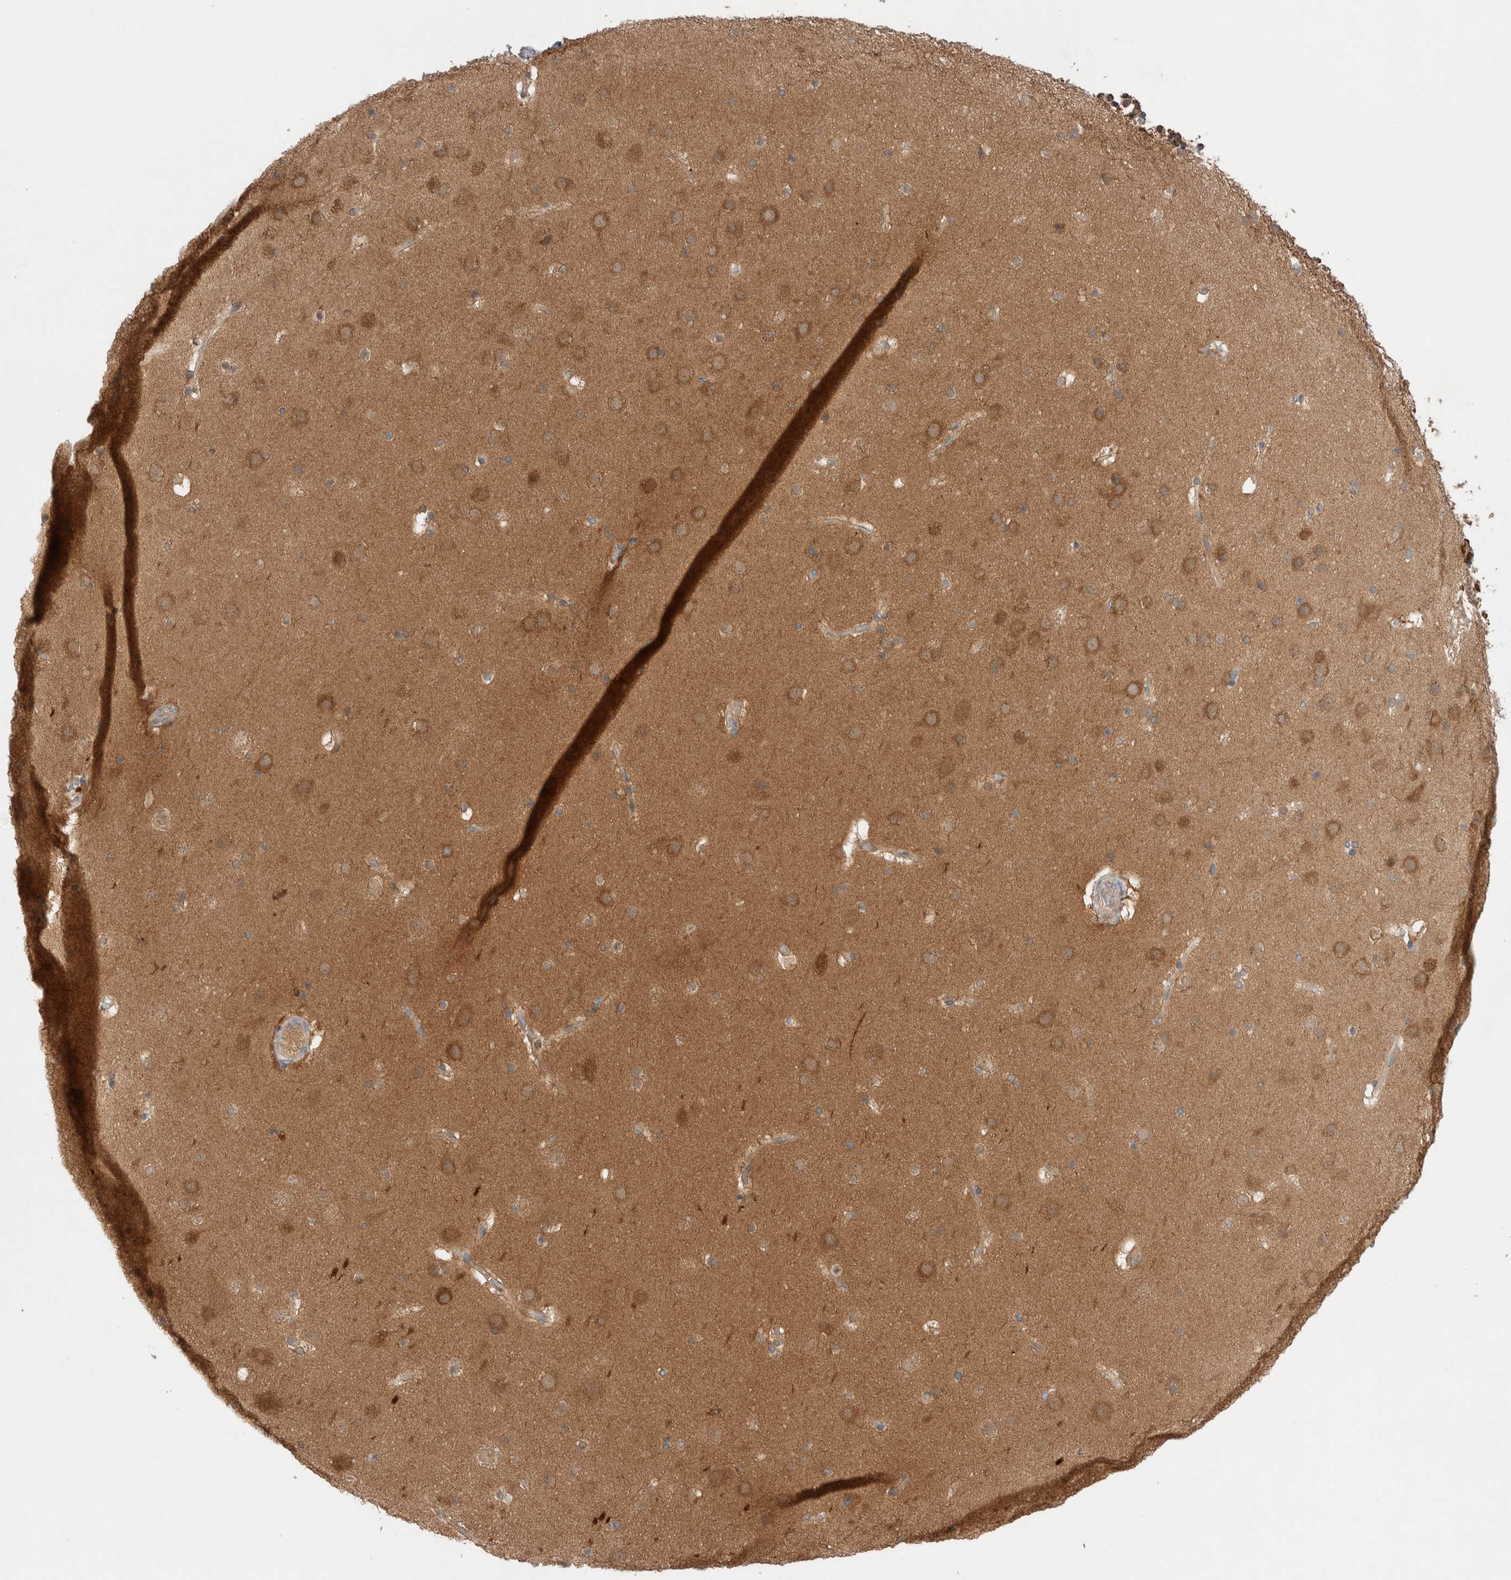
{"staining": {"intensity": "moderate", "quantity": ">75%", "location": "cytoplasmic/membranous"}, "tissue": "cerebral cortex", "cell_type": "Endothelial cells", "image_type": "normal", "snomed": [{"axis": "morphology", "description": "Normal tissue, NOS"}, {"axis": "topography", "description": "Cerebral cortex"}], "caption": "The micrograph shows a brown stain indicating the presence of a protein in the cytoplasmic/membranous of endothelial cells in cerebral cortex. (DAB (3,3'-diaminobenzidine) = brown stain, brightfield microscopy at high magnification).", "gene": "KLHL14", "patient": {"sex": "male", "age": 57}}